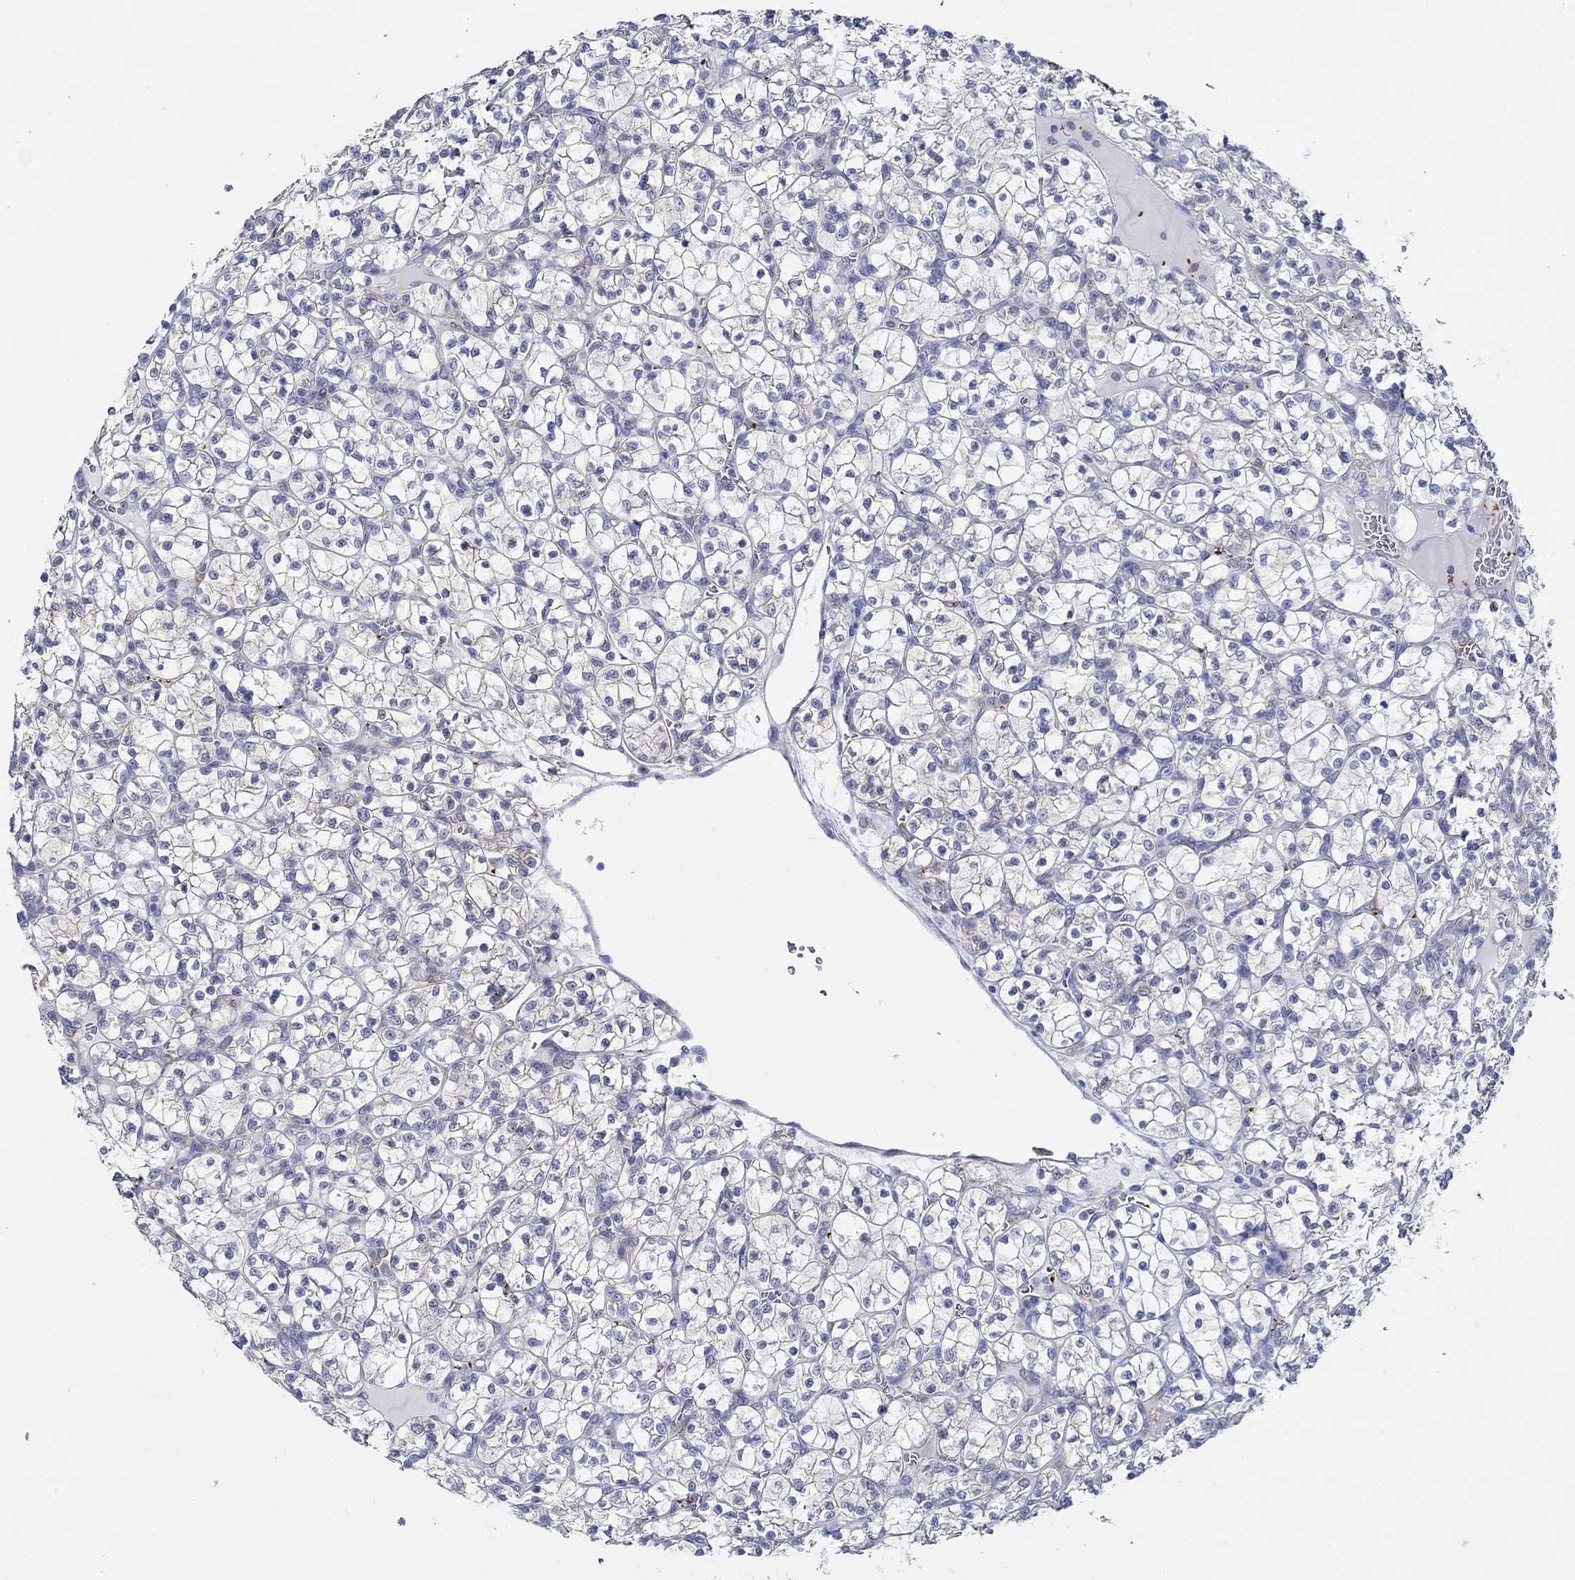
{"staining": {"intensity": "negative", "quantity": "none", "location": "none"}, "tissue": "renal cancer", "cell_type": "Tumor cells", "image_type": "cancer", "snomed": [{"axis": "morphology", "description": "Adenocarcinoma, NOS"}, {"axis": "topography", "description": "Kidney"}], "caption": "Tumor cells are negative for protein expression in human adenocarcinoma (renal).", "gene": "SLC27A3", "patient": {"sex": "female", "age": 89}}